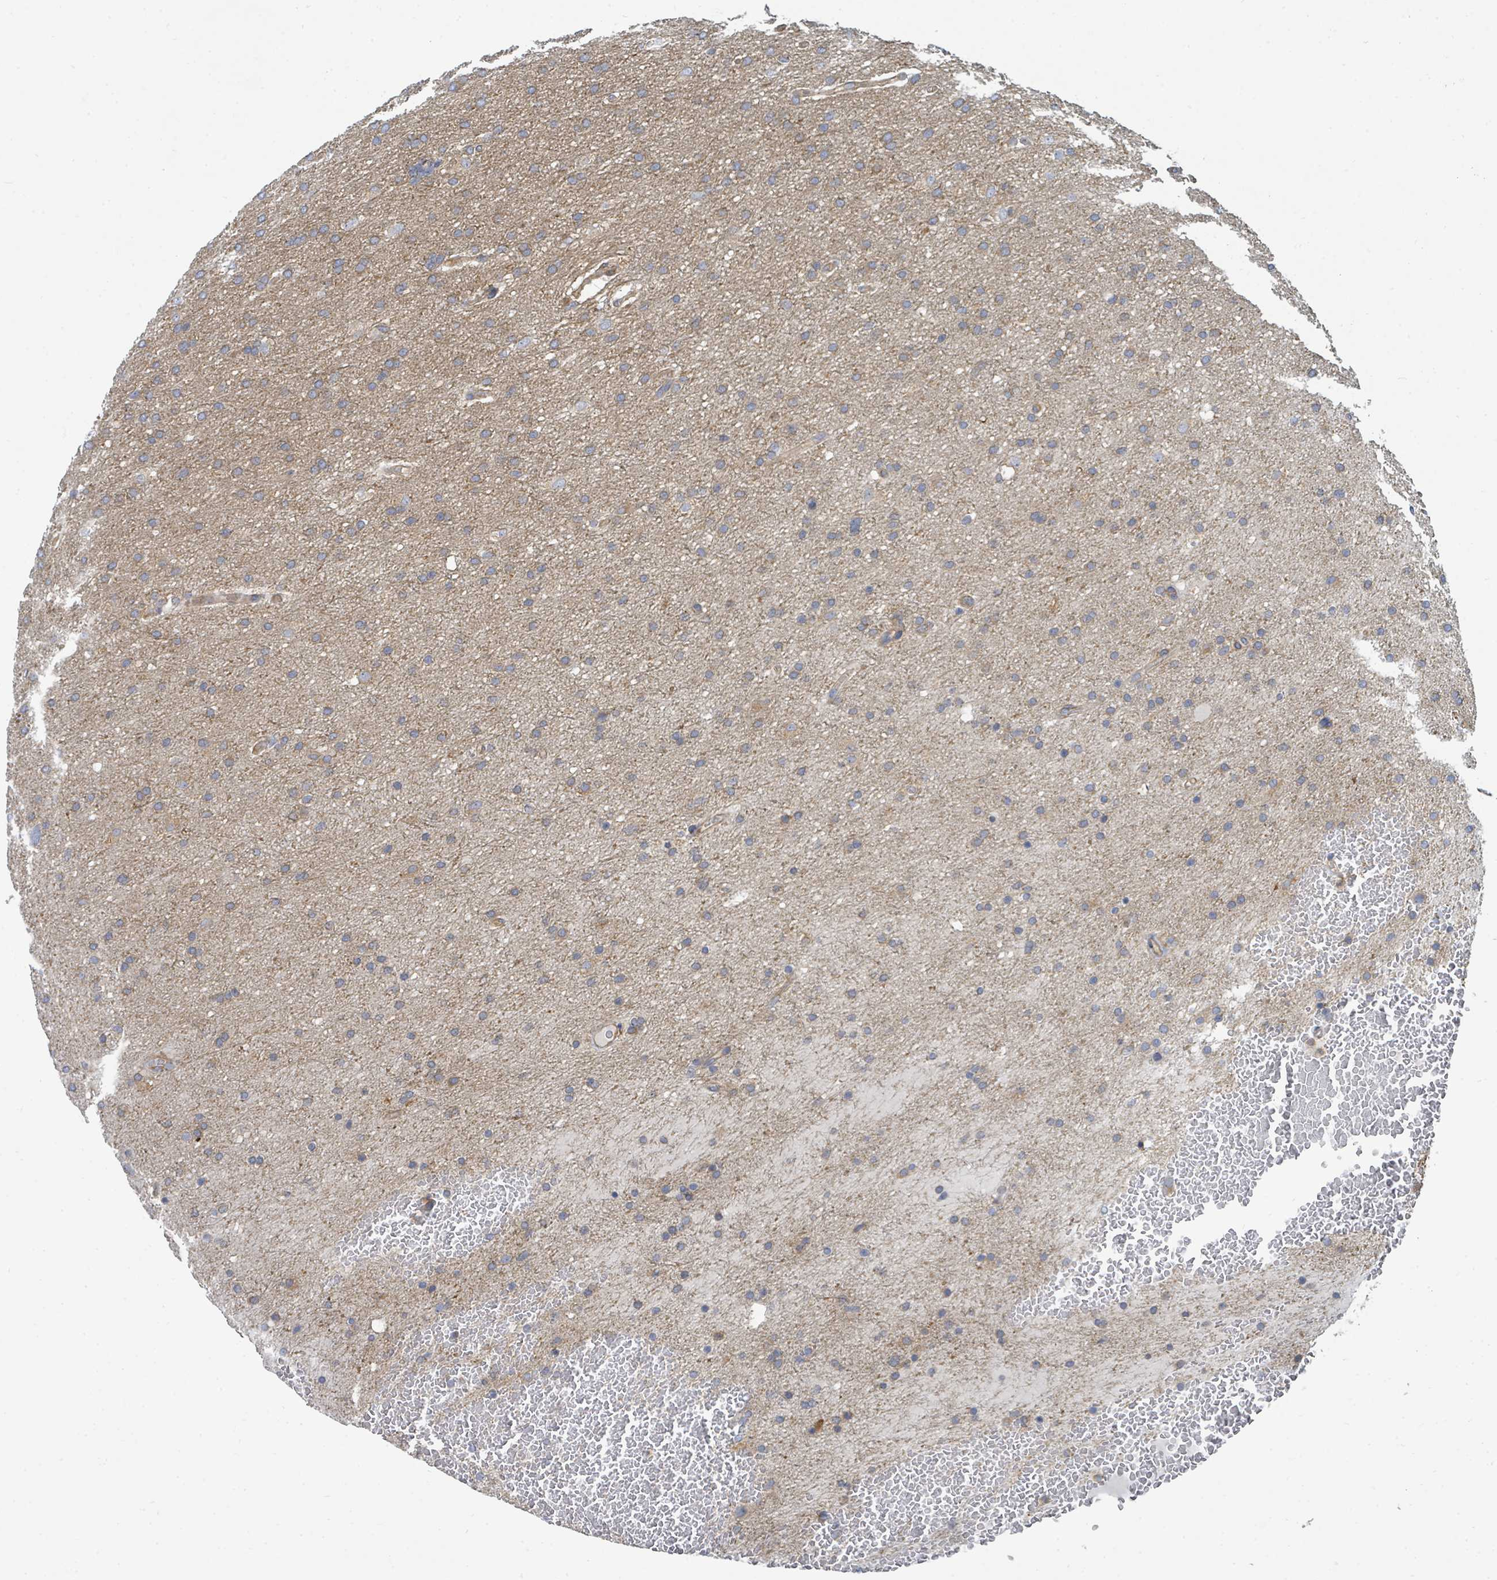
{"staining": {"intensity": "weak", "quantity": "25%-75%", "location": "cytoplasmic/membranous"}, "tissue": "glioma", "cell_type": "Tumor cells", "image_type": "cancer", "snomed": [{"axis": "morphology", "description": "Glioma, malignant, High grade"}, {"axis": "topography", "description": "Cerebral cortex"}], "caption": "An image of human malignant high-grade glioma stained for a protein demonstrates weak cytoplasmic/membranous brown staining in tumor cells.", "gene": "BOLA2B", "patient": {"sex": "female", "age": 36}}